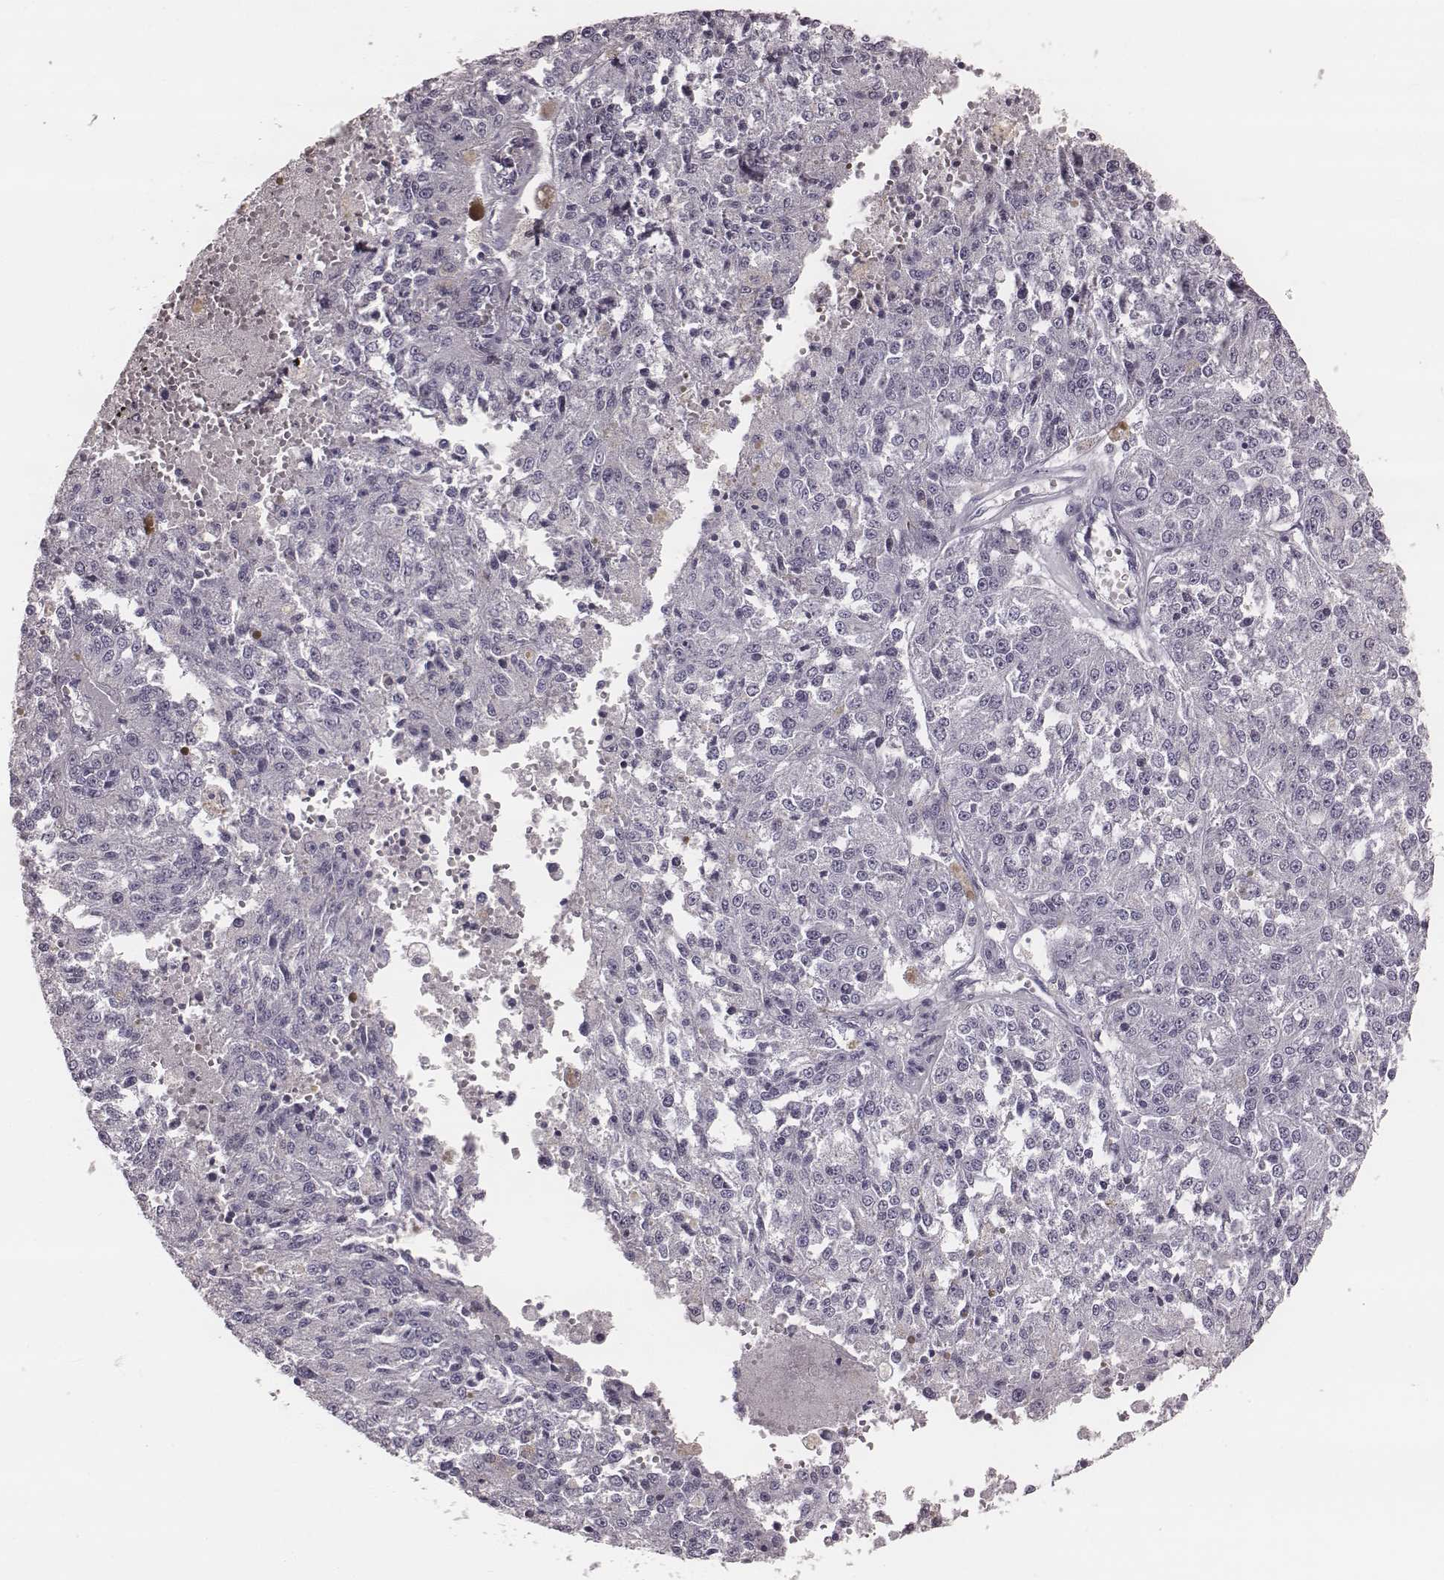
{"staining": {"intensity": "negative", "quantity": "none", "location": "none"}, "tissue": "melanoma", "cell_type": "Tumor cells", "image_type": "cancer", "snomed": [{"axis": "morphology", "description": "Malignant melanoma, Metastatic site"}, {"axis": "topography", "description": "Lymph node"}], "caption": "This is a micrograph of immunohistochemistry (IHC) staining of melanoma, which shows no positivity in tumor cells. (Stains: DAB (3,3'-diaminobenzidine) immunohistochemistry with hematoxylin counter stain, Microscopy: brightfield microscopy at high magnification).", "gene": "KRT74", "patient": {"sex": "female", "age": 64}}